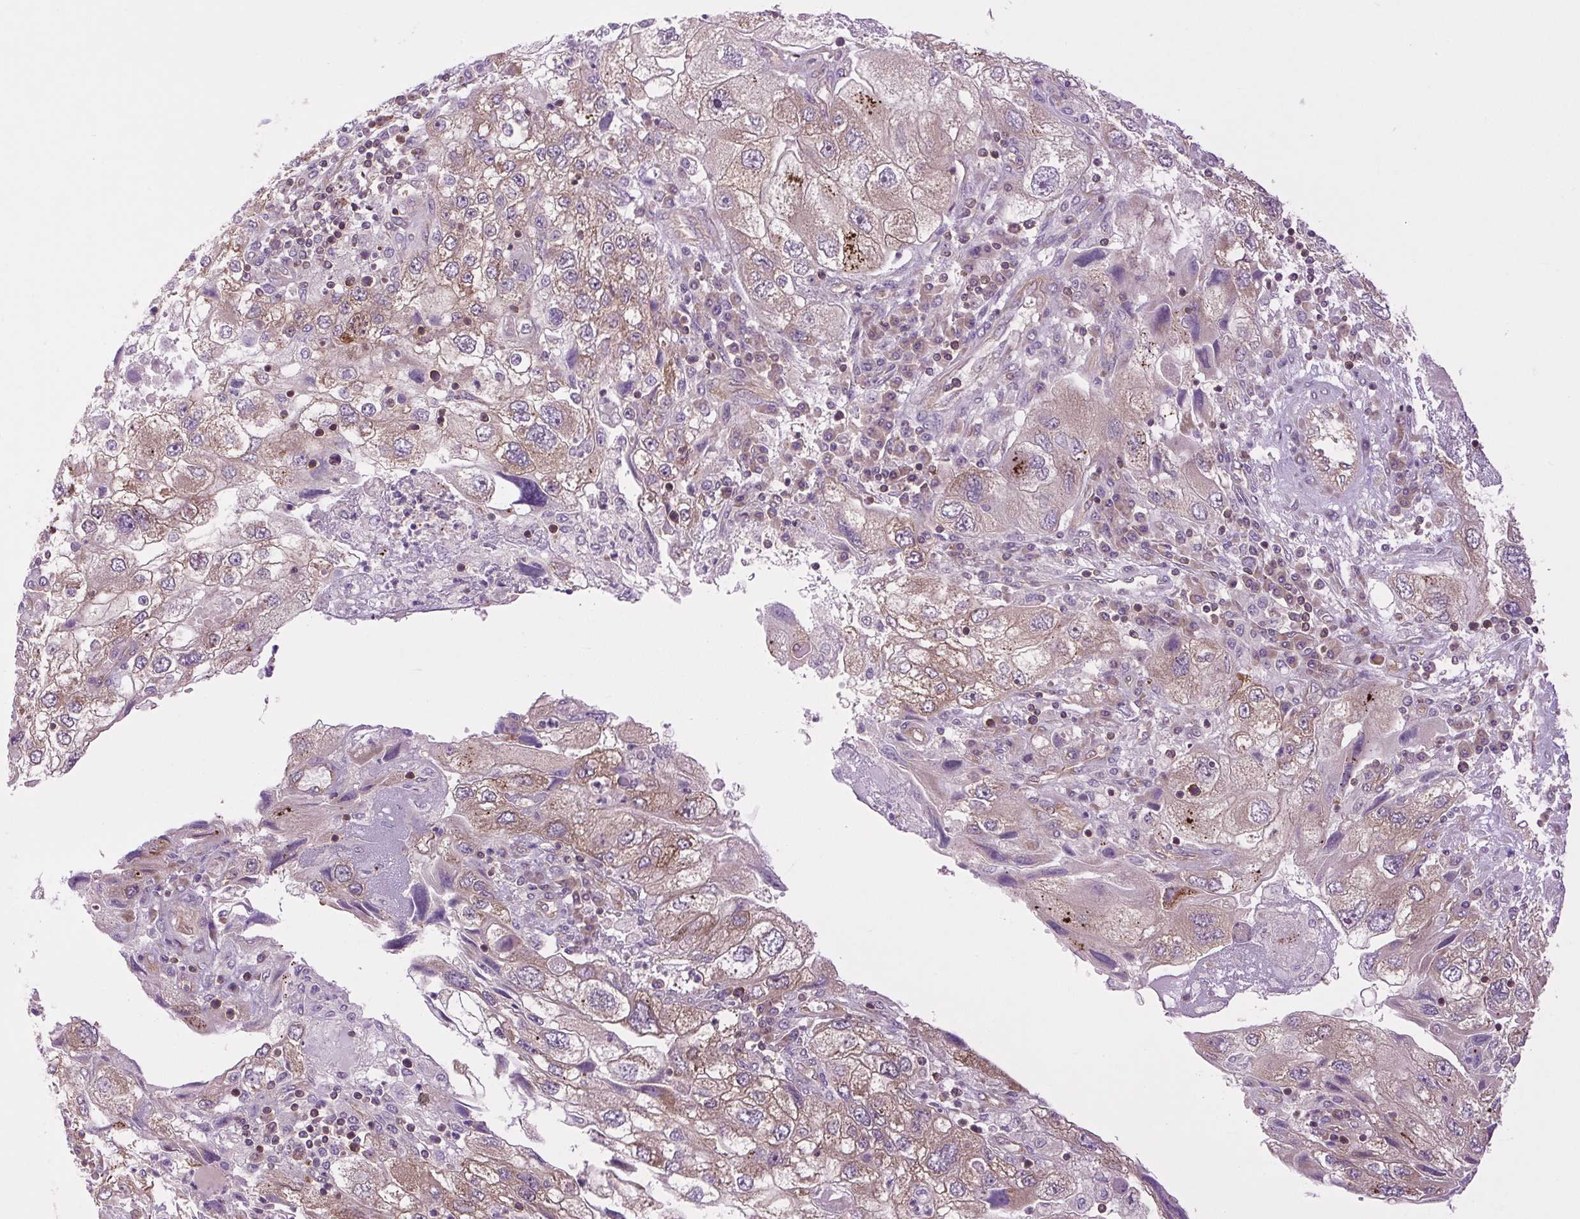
{"staining": {"intensity": "moderate", "quantity": ">75%", "location": "cytoplasmic/membranous"}, "tissue": "endometrial cancer", "cell_type": "Tumor cells", "image_type": "cancer", "snomed": [{"axis": "morphology", "description": "Adenocarcinoma, NOS"}, {"axis": "topography", "description": "Endometrium"}], "caption": "Endometrial cancer (adenocarcinoma) stained with a brown dye reveals moderate cytoplasmic/membranous positive expression in approximately >75% of tumor cells.", "gene": "PLCG1", "patient": {"sex": "female", "age": 49}}